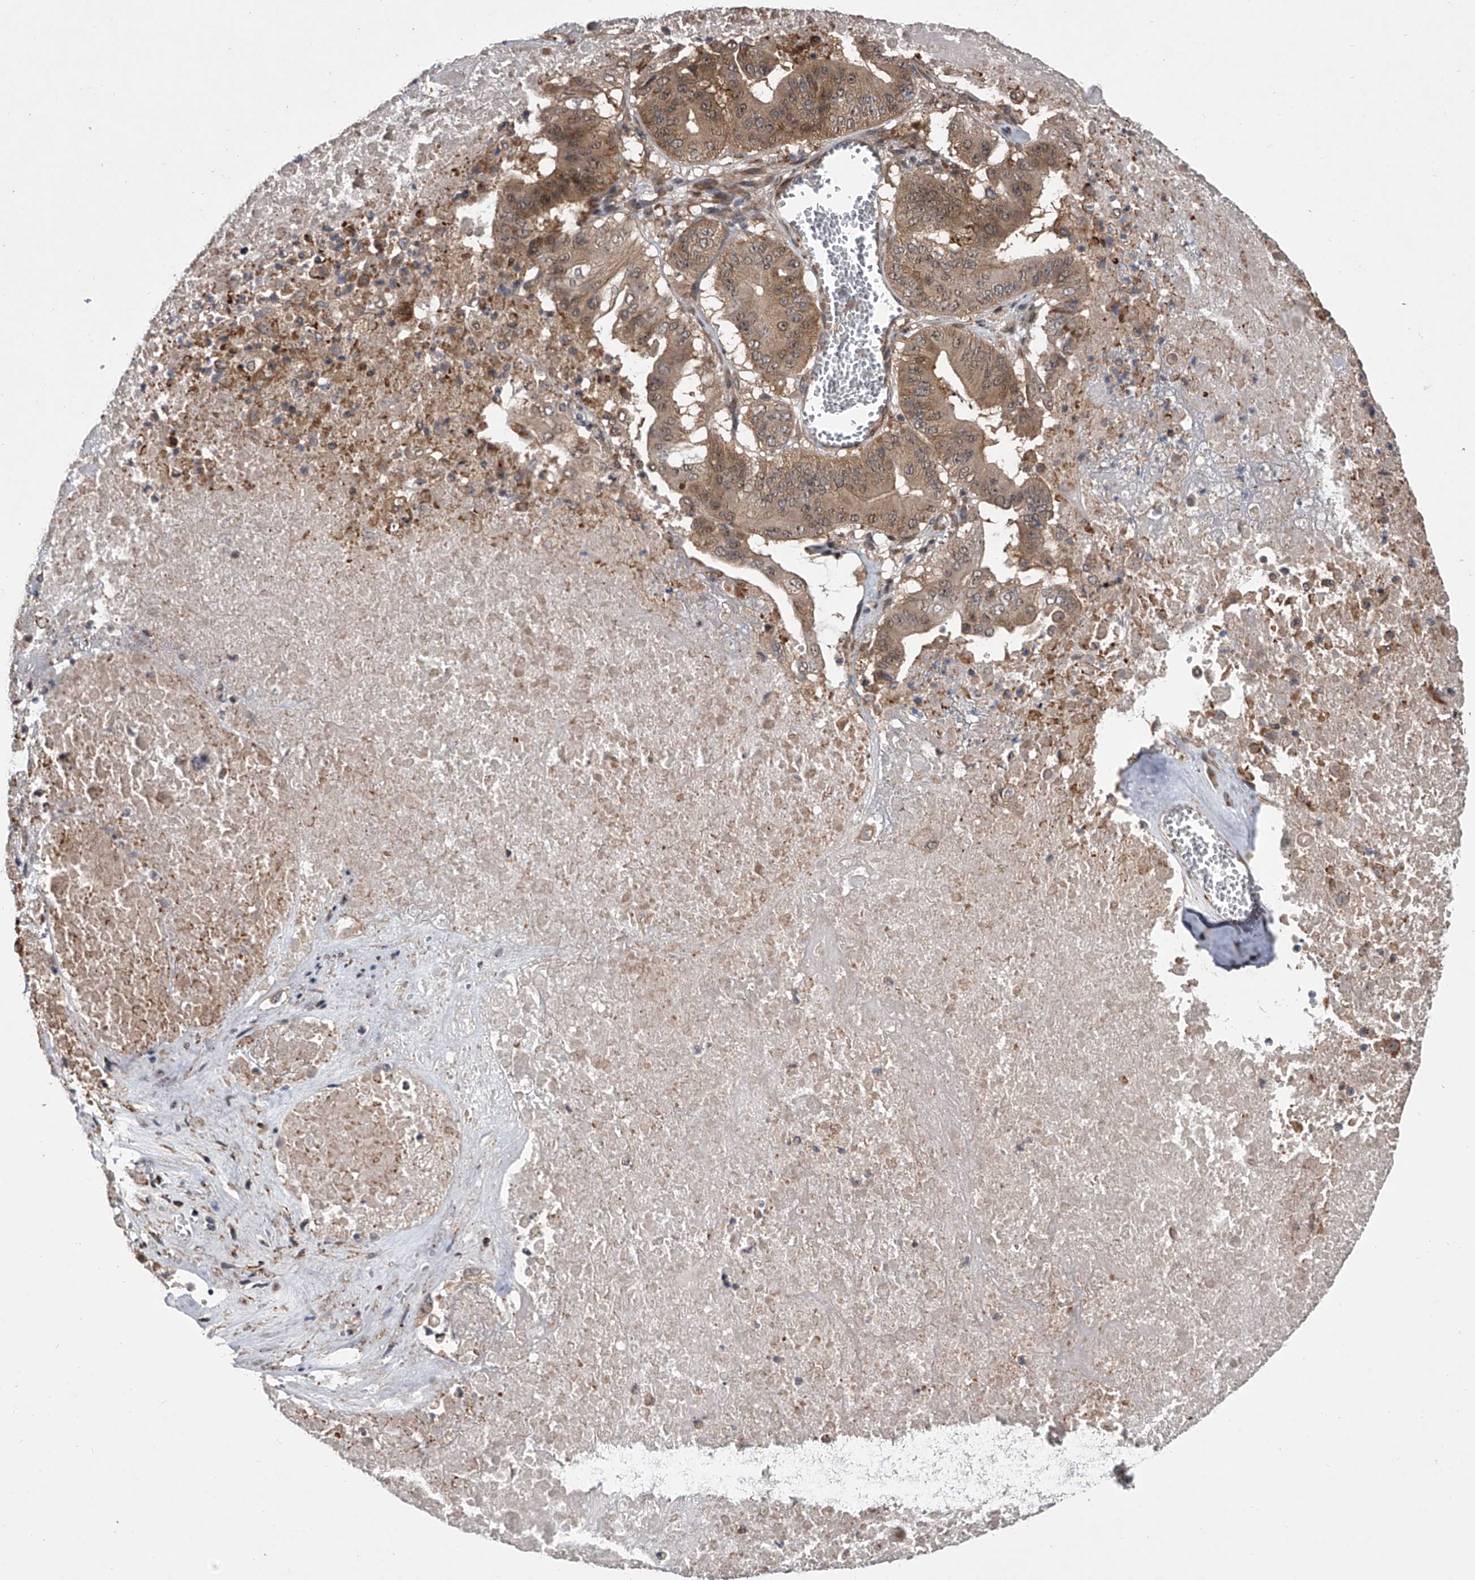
{"staining": {"intensity": "moderate", "quantity": ">75%", "location": "cytoplasmic/membranous,nuclear"}, "tissue": "pancreatic cancer", "cell_type": "Tumor cells", "image_type": "cancer", "snomed": [{"axis": "morphology", "description": "Adenocarcinoma, NOS"}, {"axis": "topography", "description": "Pancreas"}], "caption": "Pancreatic adenocarcinoma stained with a brown dye demonstrates moderate cytoplasmic/membranous and nuclear positive staining in about >75% of tumor cells.", "gene": "GEMIN8", "patient": {"sex": "female", "age": 77}}